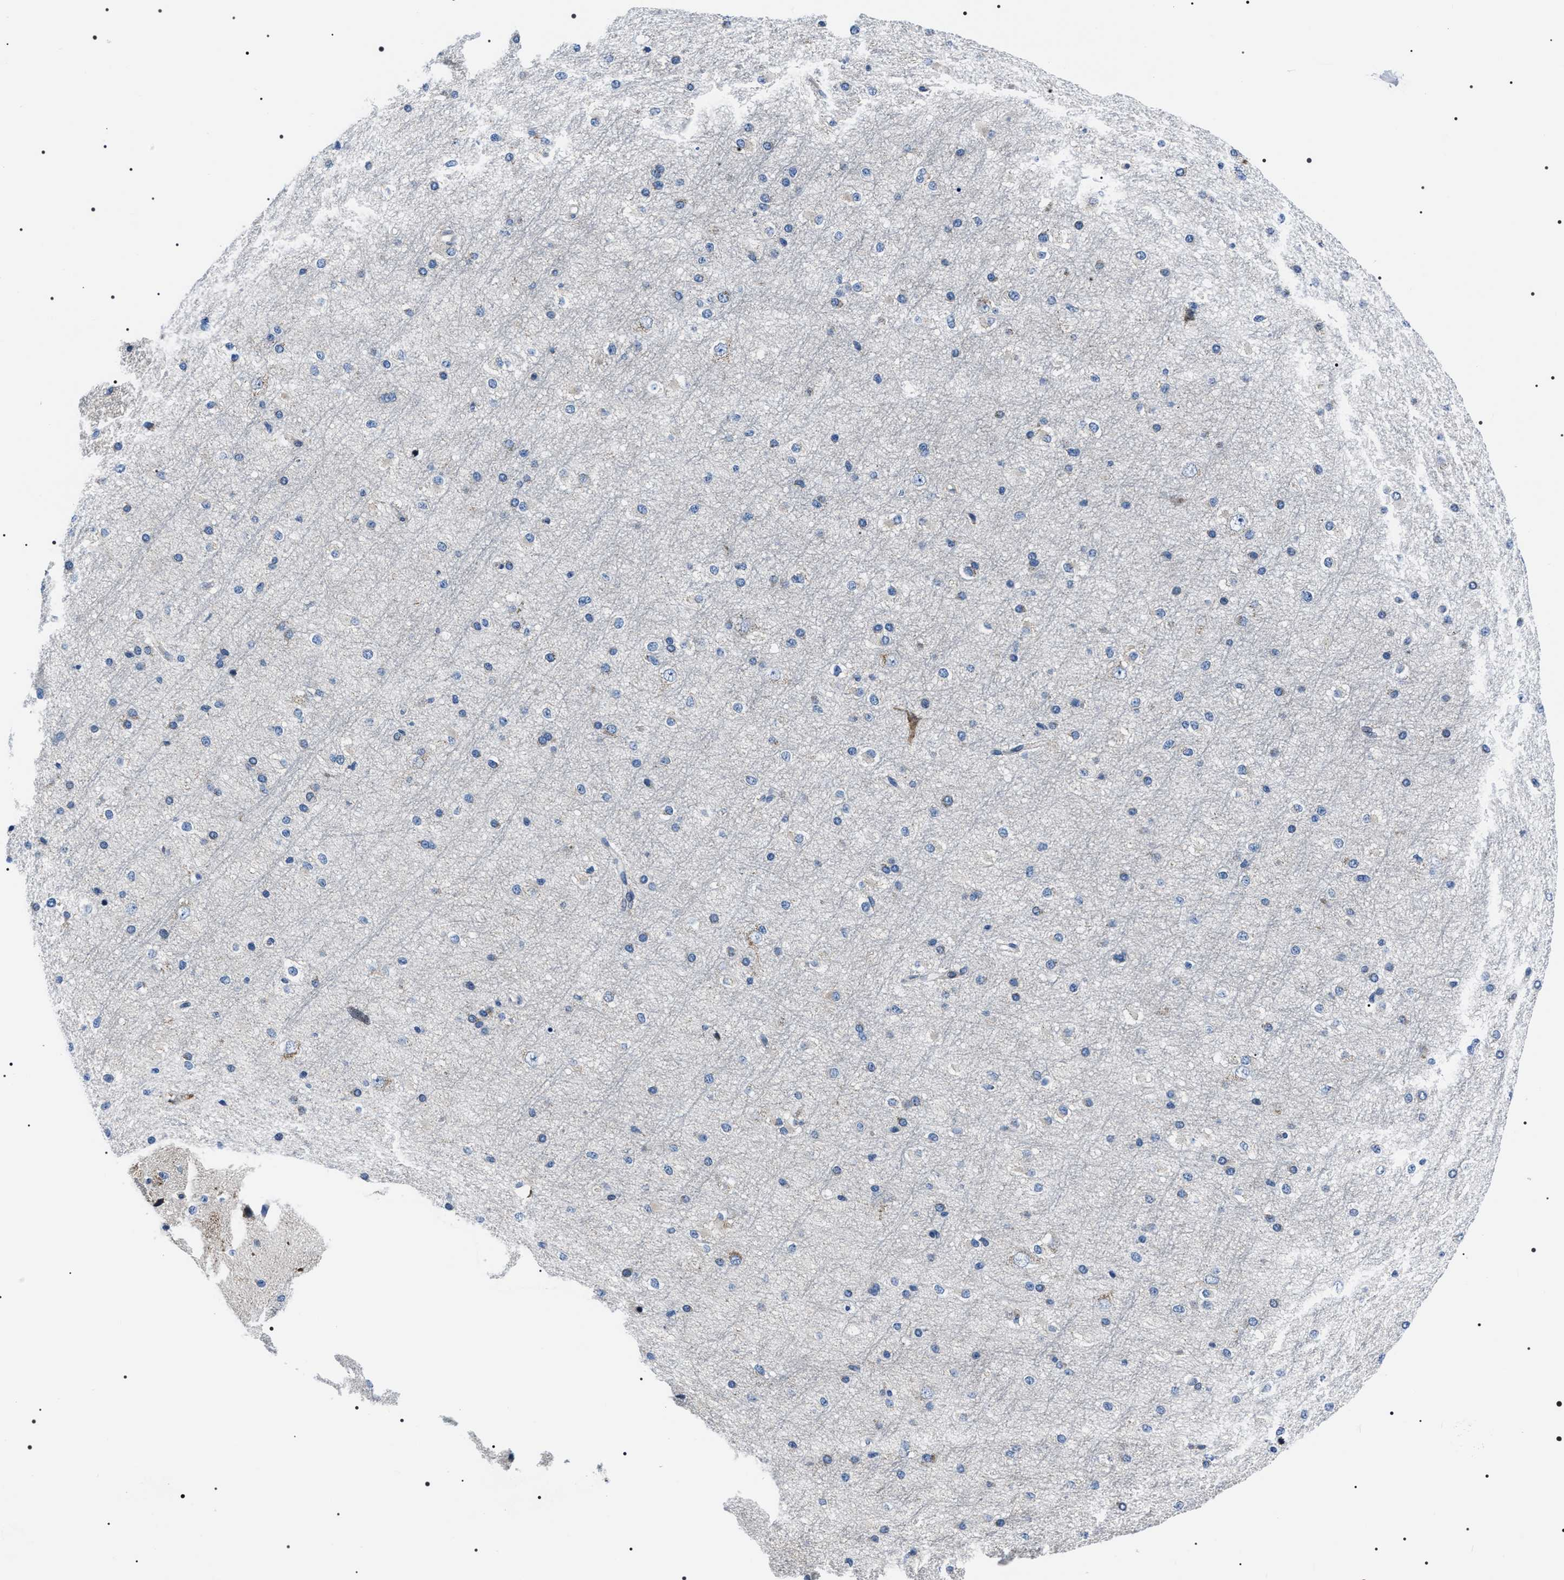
{"staining": {"intensity": "negative", "quantity": "none", "location": "none"}, "tissue": "cerebral cortex", "cell_type": "Endothelial cells", "image_type": "normal", "snomed": [{"axis": "morphology", "description": "Normal tissue, NOS"}, {"axis": "morphology", "description": "Developmental malformation"}, {"axis": "topography", "description": "Cerebral cortex"}], "caption": "Immunohistochemistry of normal human cerebral cortex reveals no positivity in endothelial cells. The staining was performed using DAB to visualize the protein expression in brown, while the nuclei were stained in blue with hematoxylin (Magnification: 20x).", "gene": "NTMT1", "patient": {"sex": "female", "age": 30}}